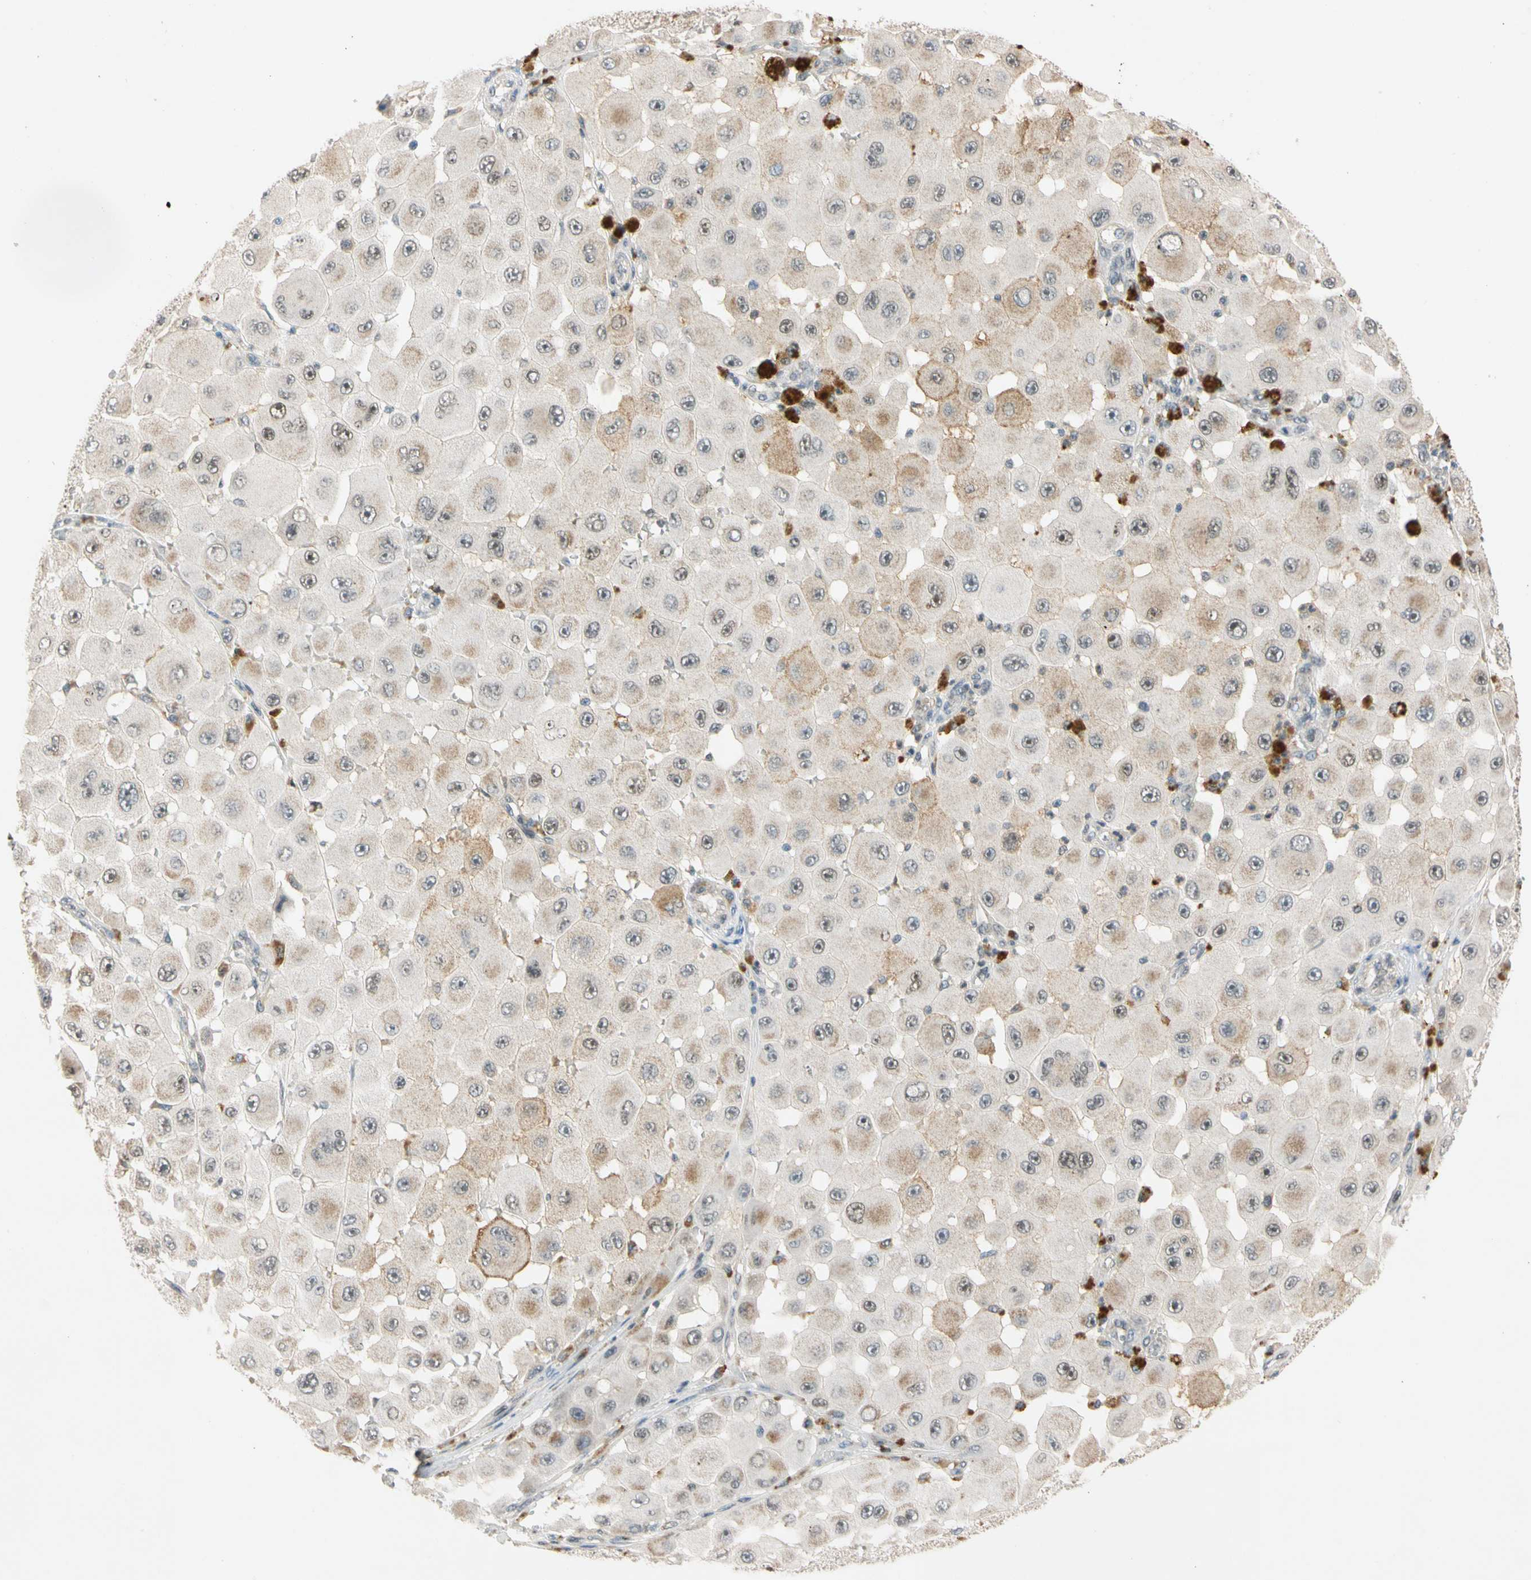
{"staining": {"intensity": "weak", "quantity": "<25%", "location": "cytoplasmic/membranous"}, "tissue": "melanoma", "cell_type": "Tumor cells", "image_type": "cancer", "snomed": [{"axis": "morphology", "description": "Malignant melanoma, NOS"}, {"axis": "topography", "description": "Skin"}], "caption": "The immunohistochemistry (IHC) photomicrograph has no significant positivity in tumor cells of malignant melanoma tissue.", "gene": "RIOX2", "patient": {"sex": "female", "age": 81}}